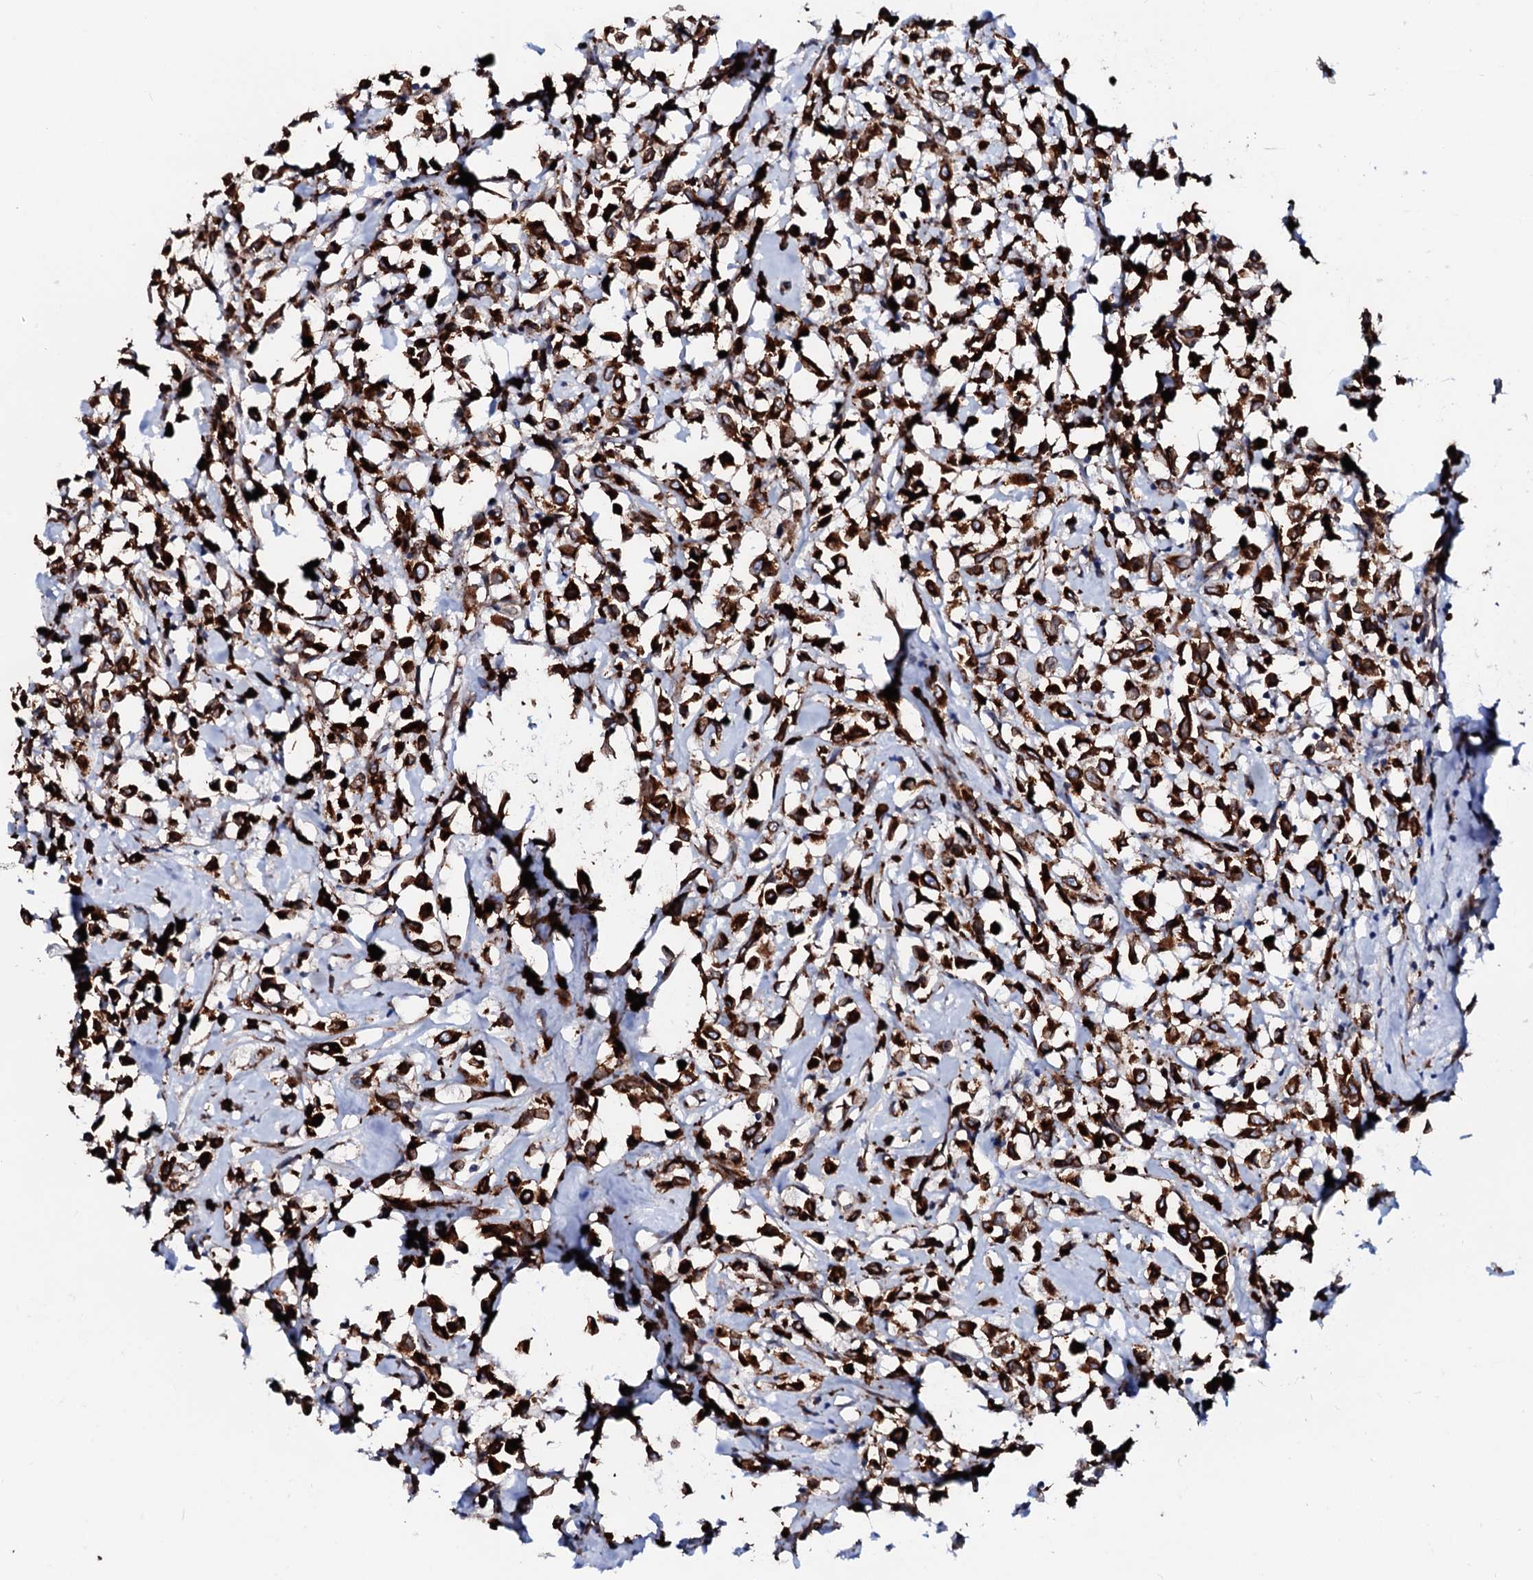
{"staining": {"intensity": "strong", "quantity": ">75%", "location": "cytoplasmic/membranous"}, "tissue": "breast cancer", "cell_type": "Tumor cells", "image_type": "cancer", "snomed": [{"axis": "morphology", "description": "Duct carcinoma"}, {"axis": "topography", "description": "Breast"}], "caption": "DAB immunohistochemical staining of infiltrating ductal carcinoma (breast) displays strong cytoplasmic/membranous protein expression in about >75% of tumor cells.", "gene": "TMCO3", "patient": {"sex": "female", "age": 87}}